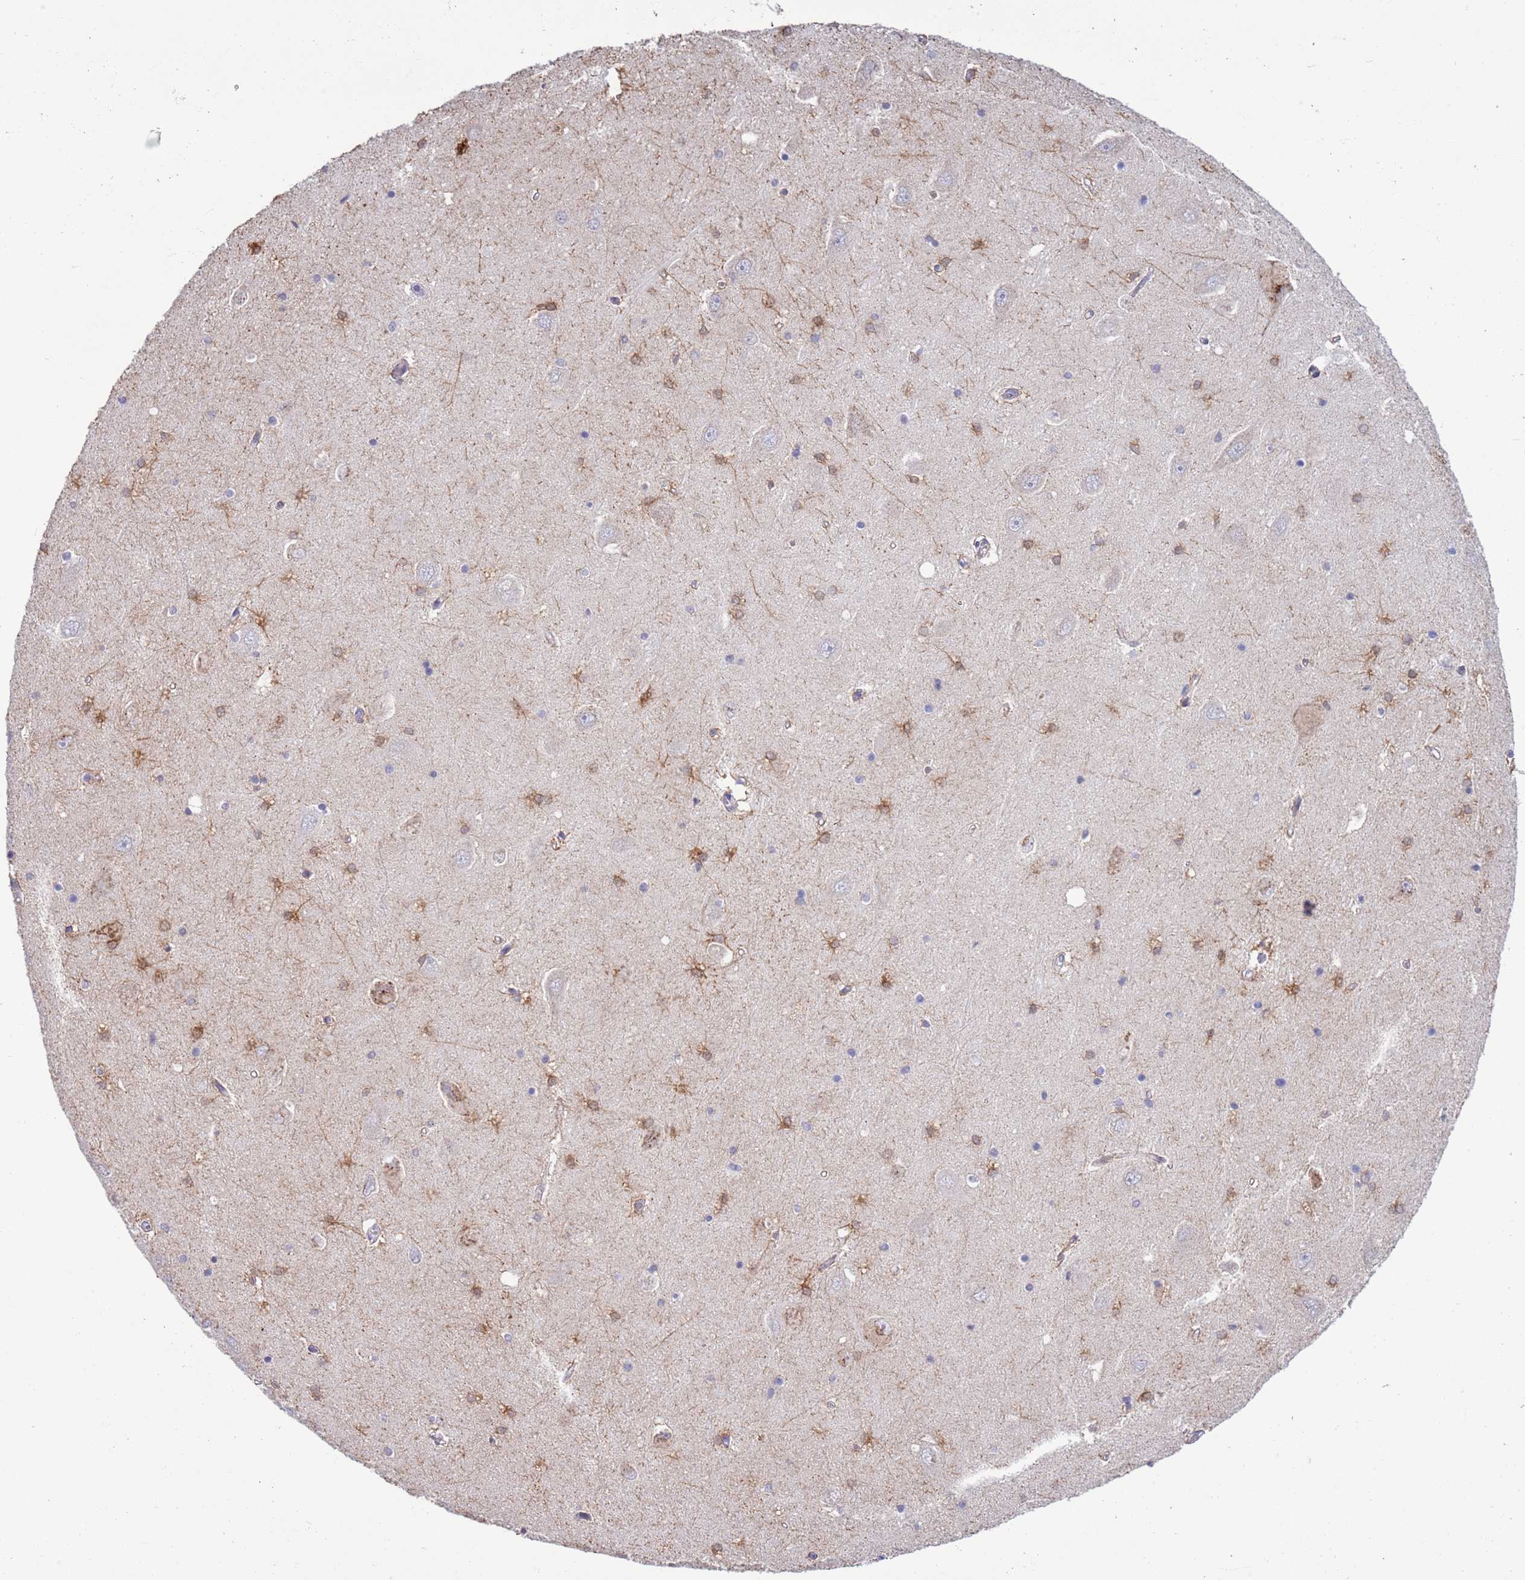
{"staining": {"intensity": "strong", "quantity": "<25%", "location": "cytoplasmic/membranous,nuclear"}, "tissue": "hippocampus", "cell_type": "Glial cells", "image_type": "normal", "snomed": [{"axis": "morphology", "description": "Normal tissue, NOS"}, {"axis": "topography", "description": "Hippocampus"}], "caption": "The photomicrograph demonstrates staining of benign hippocampus, revealing strong cytoplasmic/membranous,nuclear protein positivity (brown color) within glial cells.", "gene": "ACSBG1", "patient": {"sex": "male", "age": 45}}